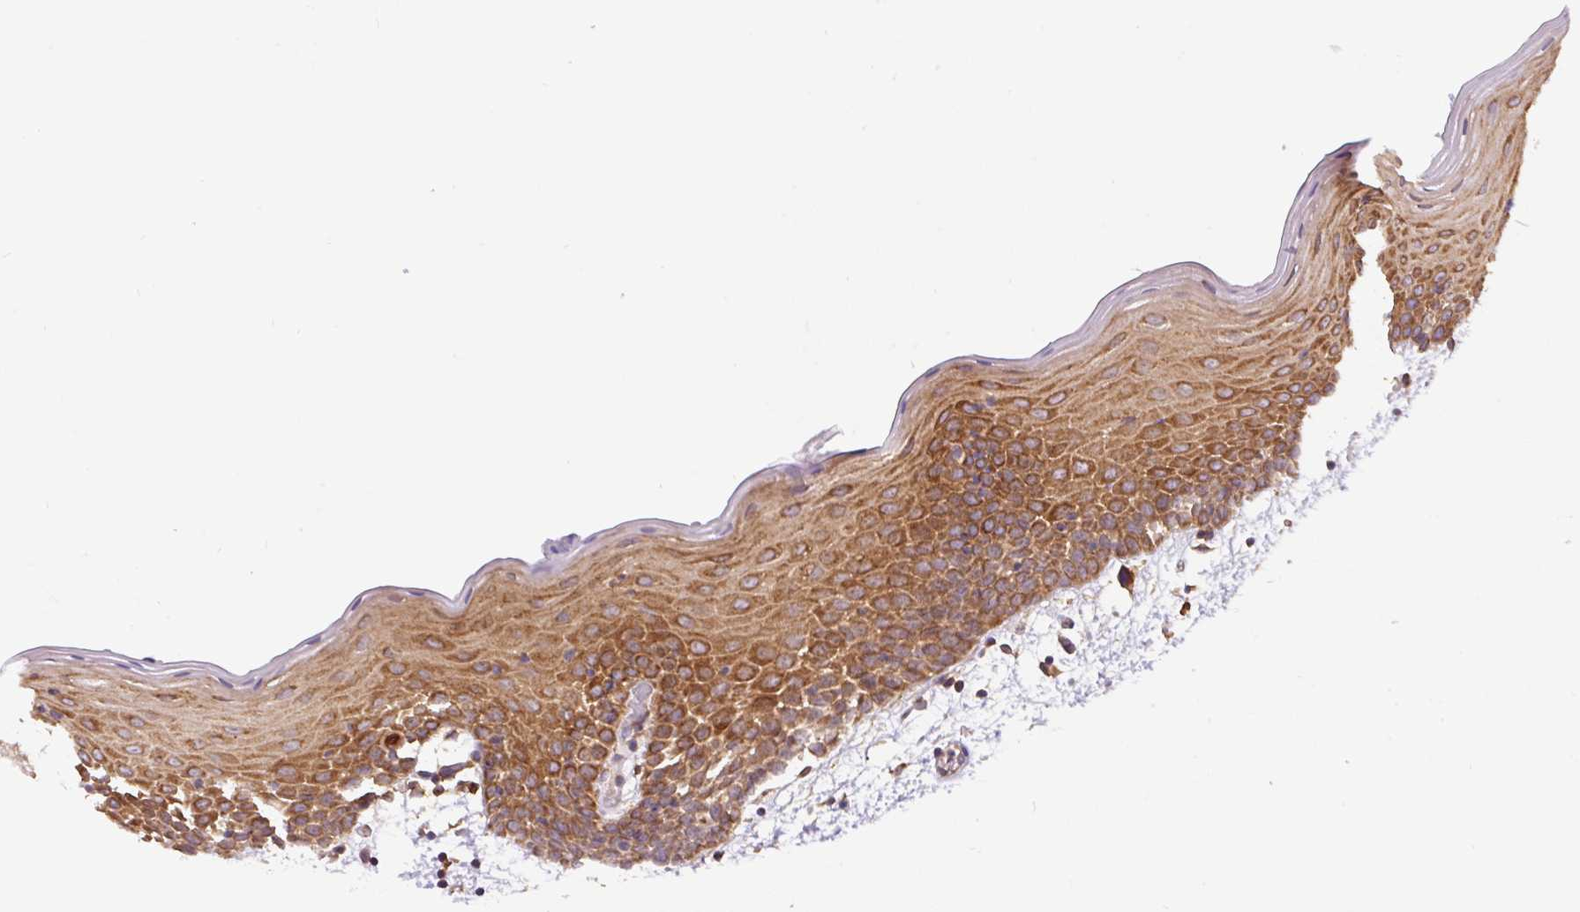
{"staining": {"intensity": "moderate", "quantity": ">75%", "location": "cytoplasmic/membranous"}, "tissue": "oral mucosa", "cell_type": "Squamous epithelial cells", "image_type": "normal", "snomed": [{"axis": "morphology", "description": "Normal tissue, NOS"}, {"axis": "topography", "description": "Skeletal muscle"}, {"axis": "topography", "description": "Oral tissue"}, {"axis": "topography", "description": "Salivary gland"}, {"axis": "topography", "description": "Peripheral nerve tissue"}], "caption": "This histopathology image shows immunohistochemistry (IHC) staining of benign human oral mucosa, with medium moderate cytoplasmic/membranous positivity in about >75% of squamous epithelial cells.", "gene": "COX8A", "patient": {"sex": "male", "age": 54}}